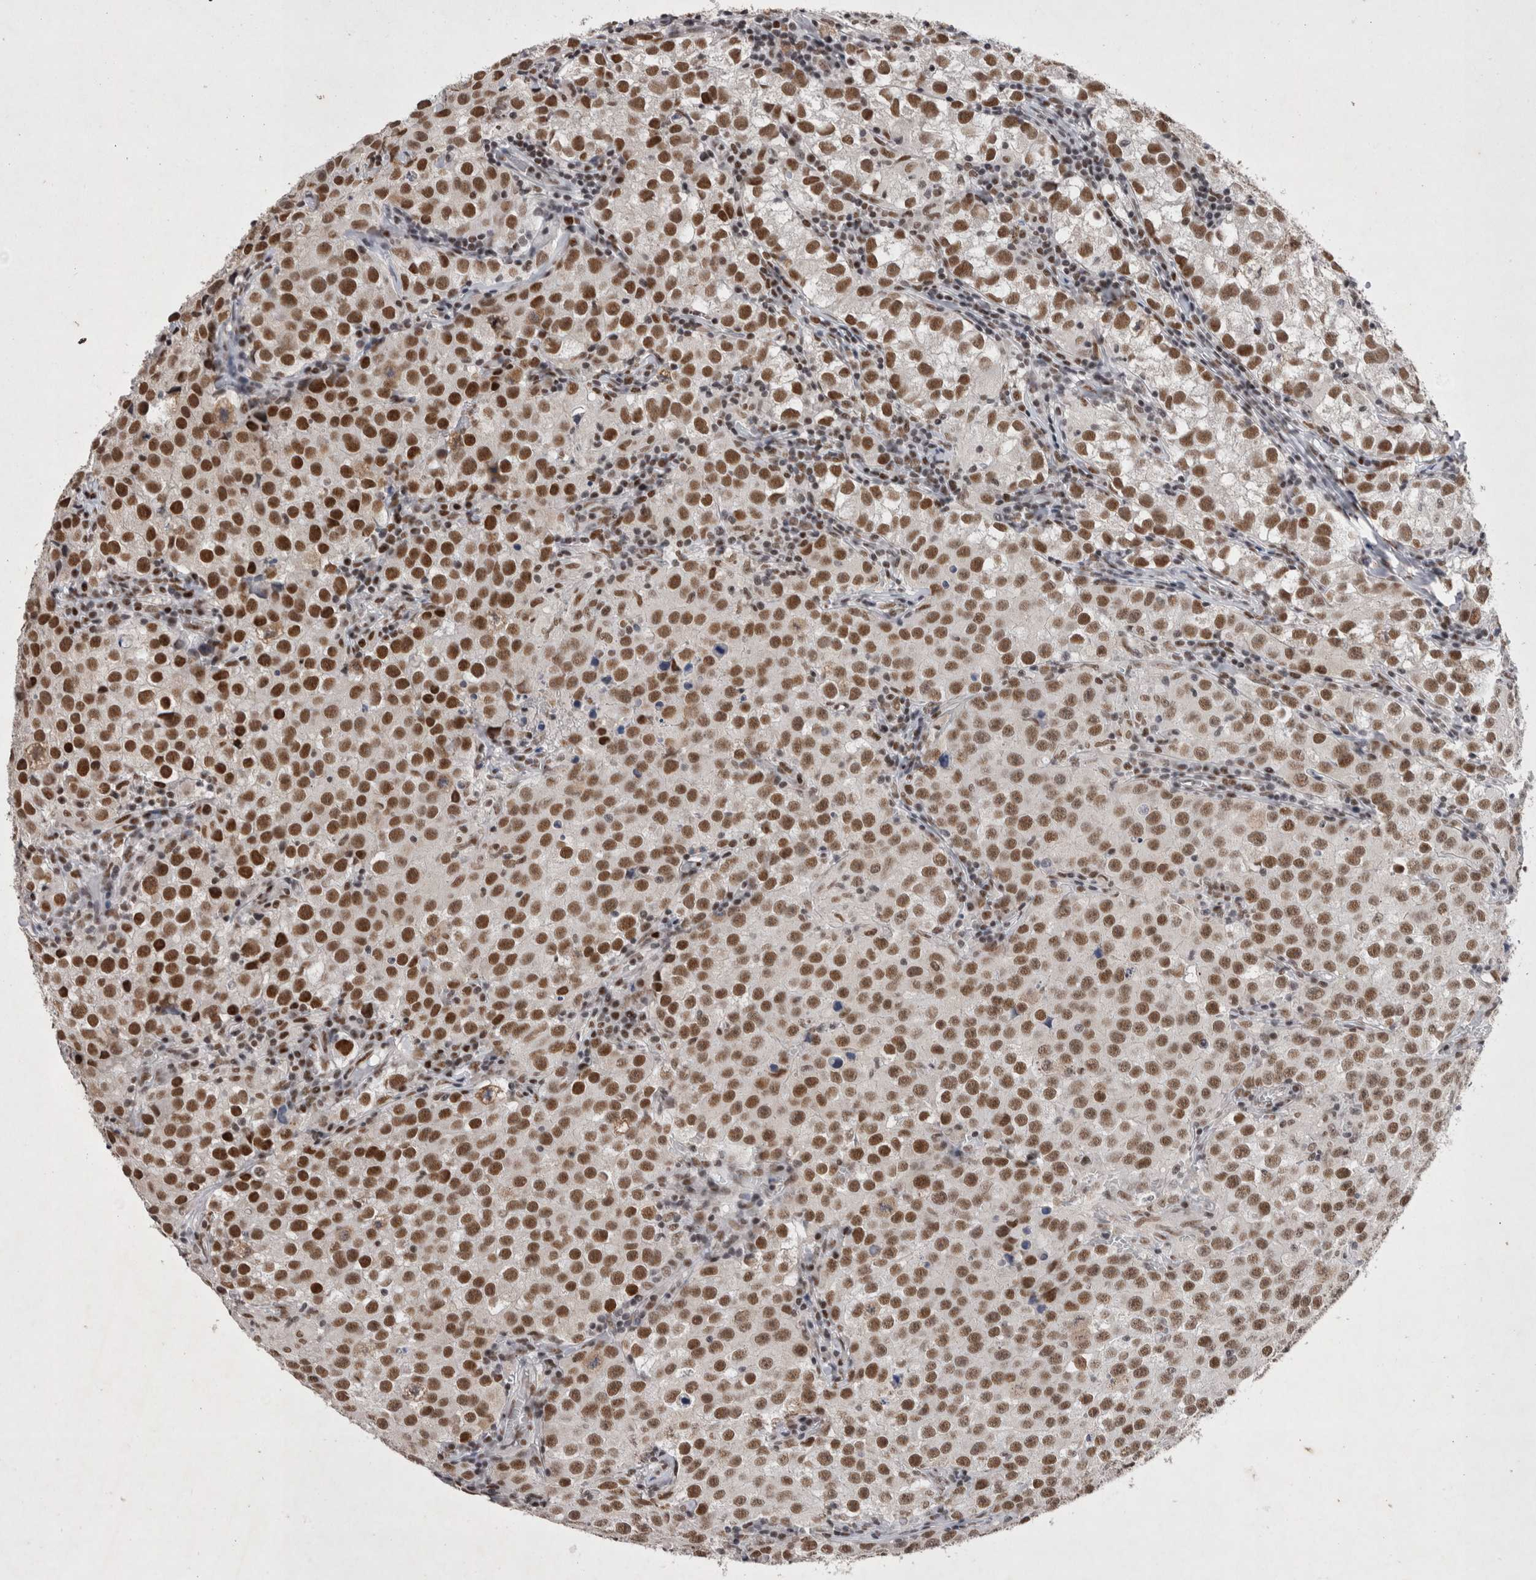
{"staining": {"intensity": "strong", "quantity": ">75%", "location": "nuclear"}, "tissue": "testis cancer", "cell_type": "Tumor cells", "image_type": "cancer", "snomed": [{"axis": "morphology", "description": "Seminoma, NOS"}, {"axis": "morphology", "description": "Carcinoma, Embryonal, NOS"}, {"axis": "topography", "description": "Testis"}], "caption": "Immunohistochemistry photomicrograph of human testis seminoma stained for a protein (brown), which shows high levels of strong nuclear expression in approximately >75% of tumor cells.", "gene": "RBM6", "patient": {"sex": "male", "age": 43}}